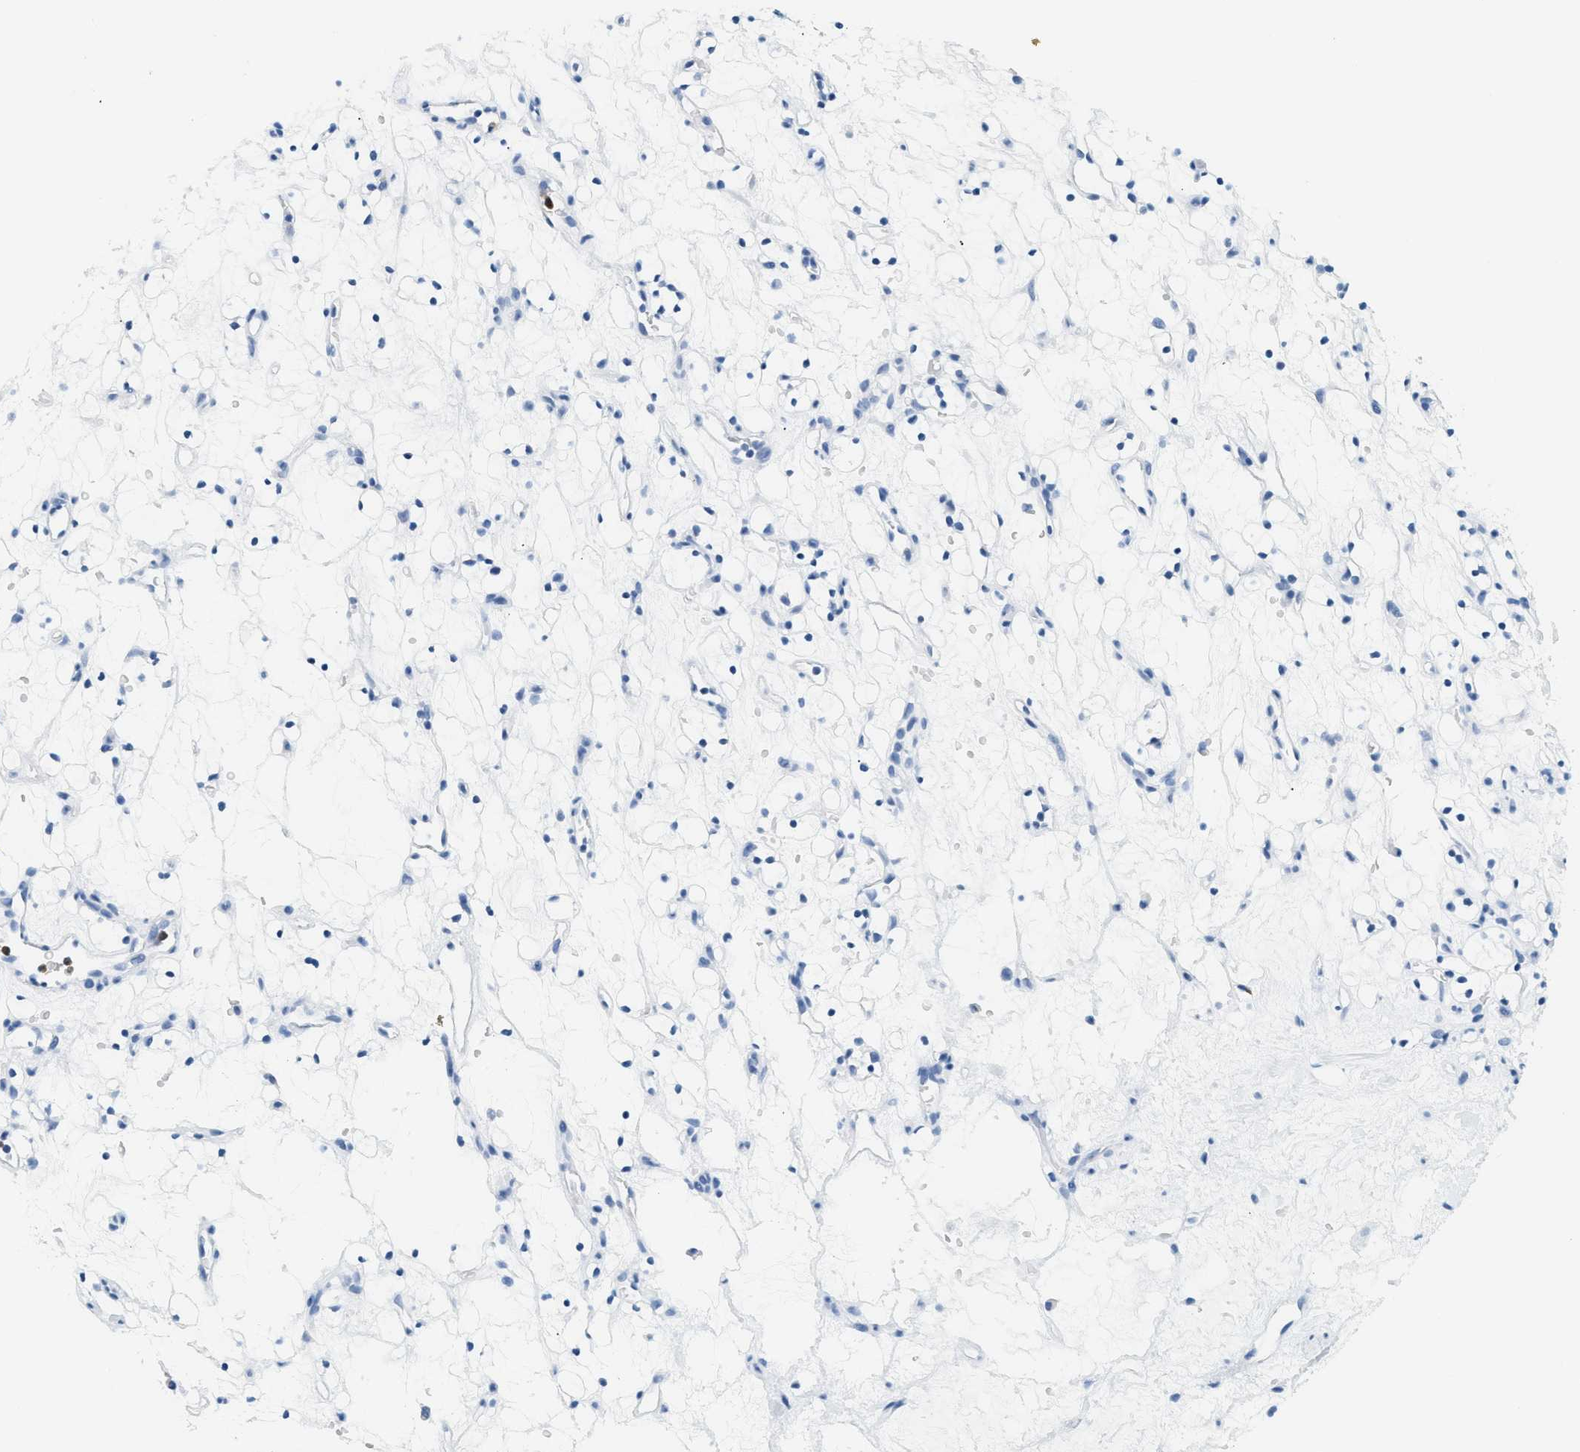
{"staining": {"intensity": "negative", "quantity": "none", "location": "none"}, "tissue": "renal cancer", "cell_type": "Tumor cells", "image_type": "cancer", "snomed": [{"axis": "morphology", "description": "Adenocarcinoma, NOS"}, {"axis": "topography", "description": "Kidney"}], "caption": "IHC photomicrograph of renal cancer stained for a protein (brown), which shows no positivity in tumor cells.", "gene": "LCN2", "patient": {"sex": "female", "age": 60}}